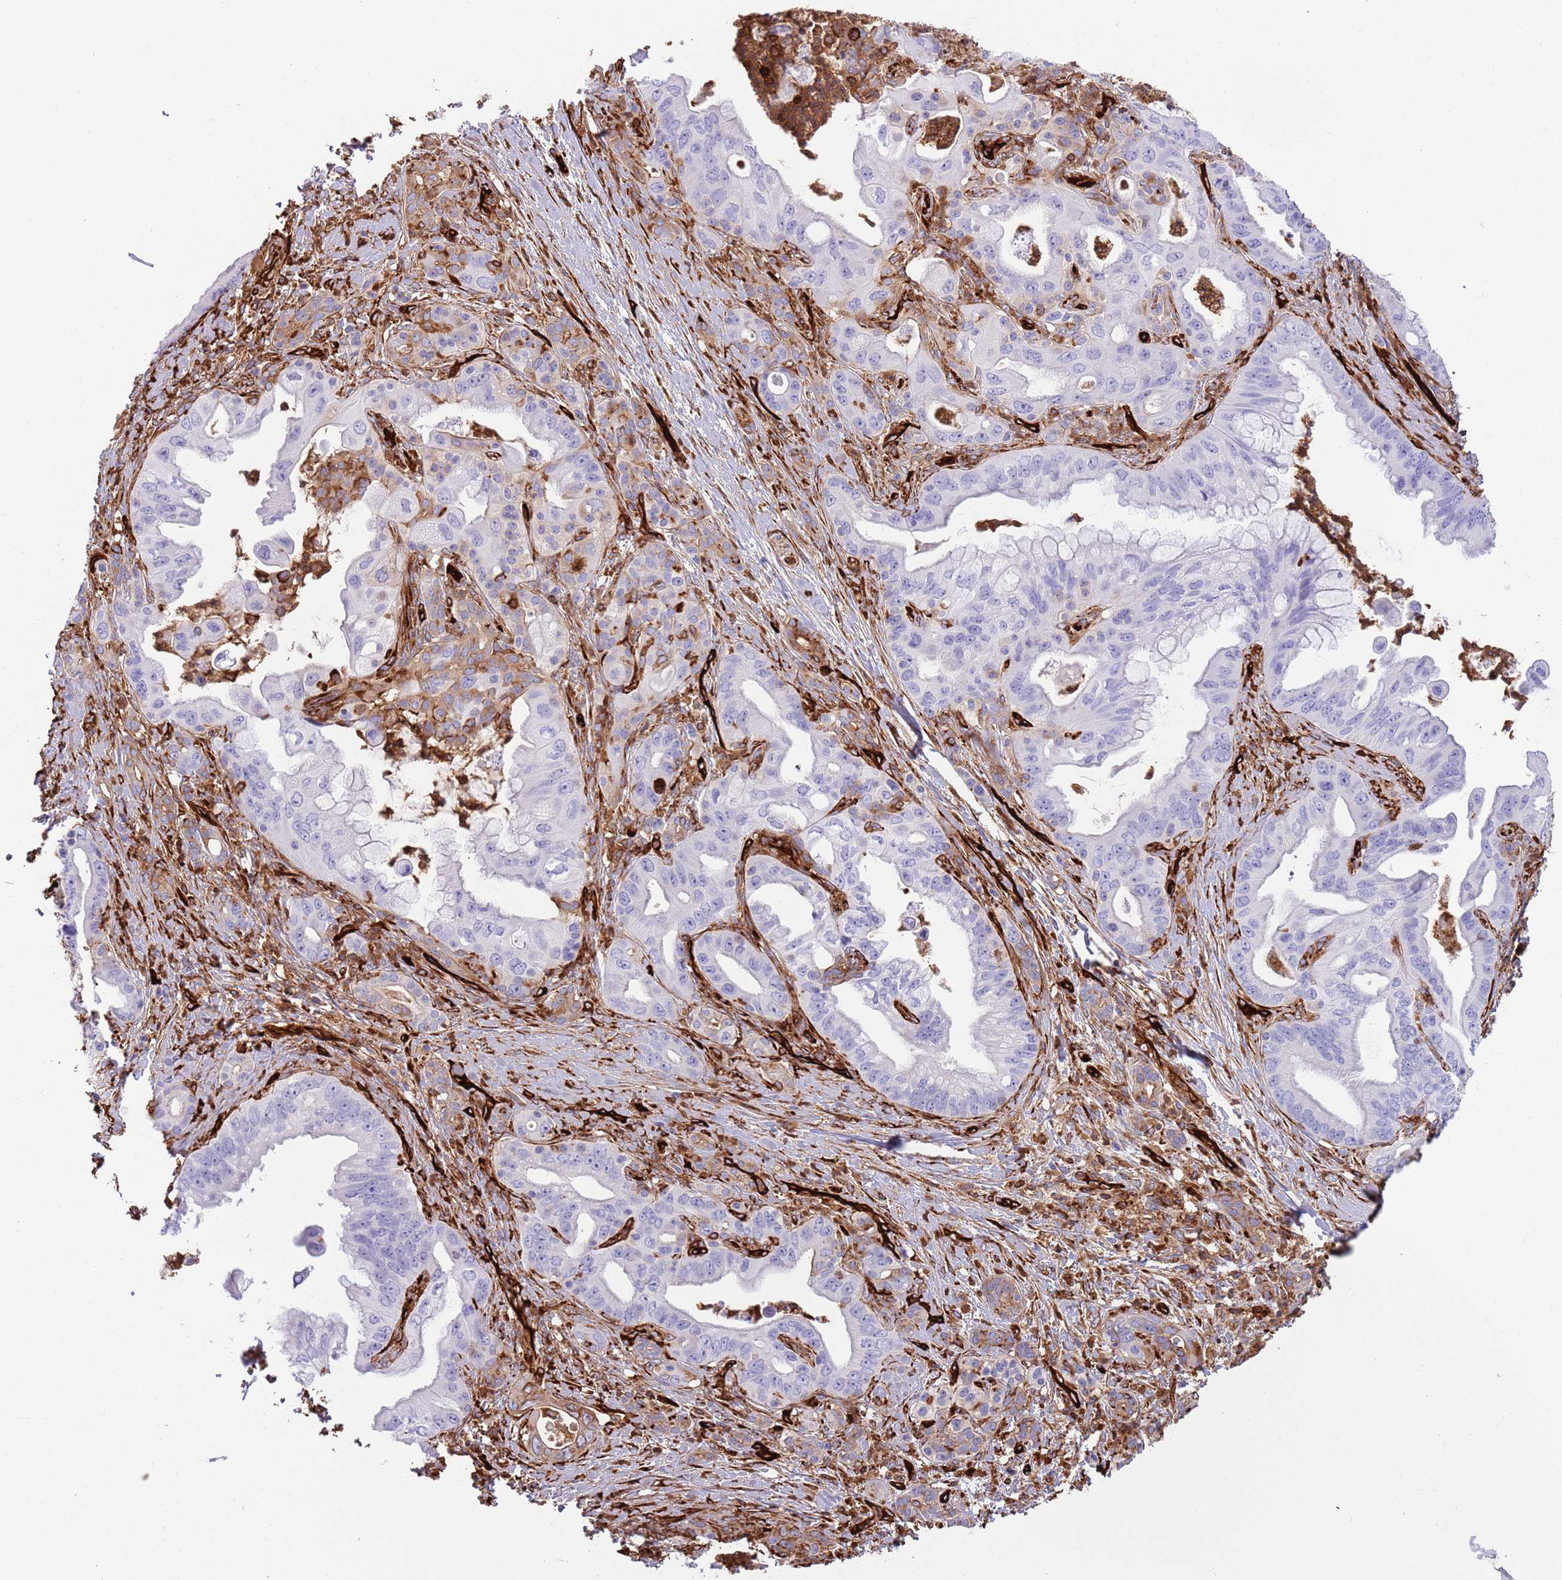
{"staining": {"intensity": "moderate", "quantity": "<25%", "location": "cytoplasmic/membranous"}, "tissue": "pancreatic cancer", "cell_type": "Tumor cells", "image_type": "cancer", "snomed": [{"axis": "morphology", "description": "Adenocarcinoma, NOS"}, {"axis": "topography", "description": "Pancreas"}], "caption": "Adenocarcinoma (pancreatic) was stained to show a protein in brown. There is low levels of moderate cytoplasmic/membranous expression in about <25% of tumor cells.", "gene": "KBTBD7", "patient": {"sex": "male", "age": 58}}